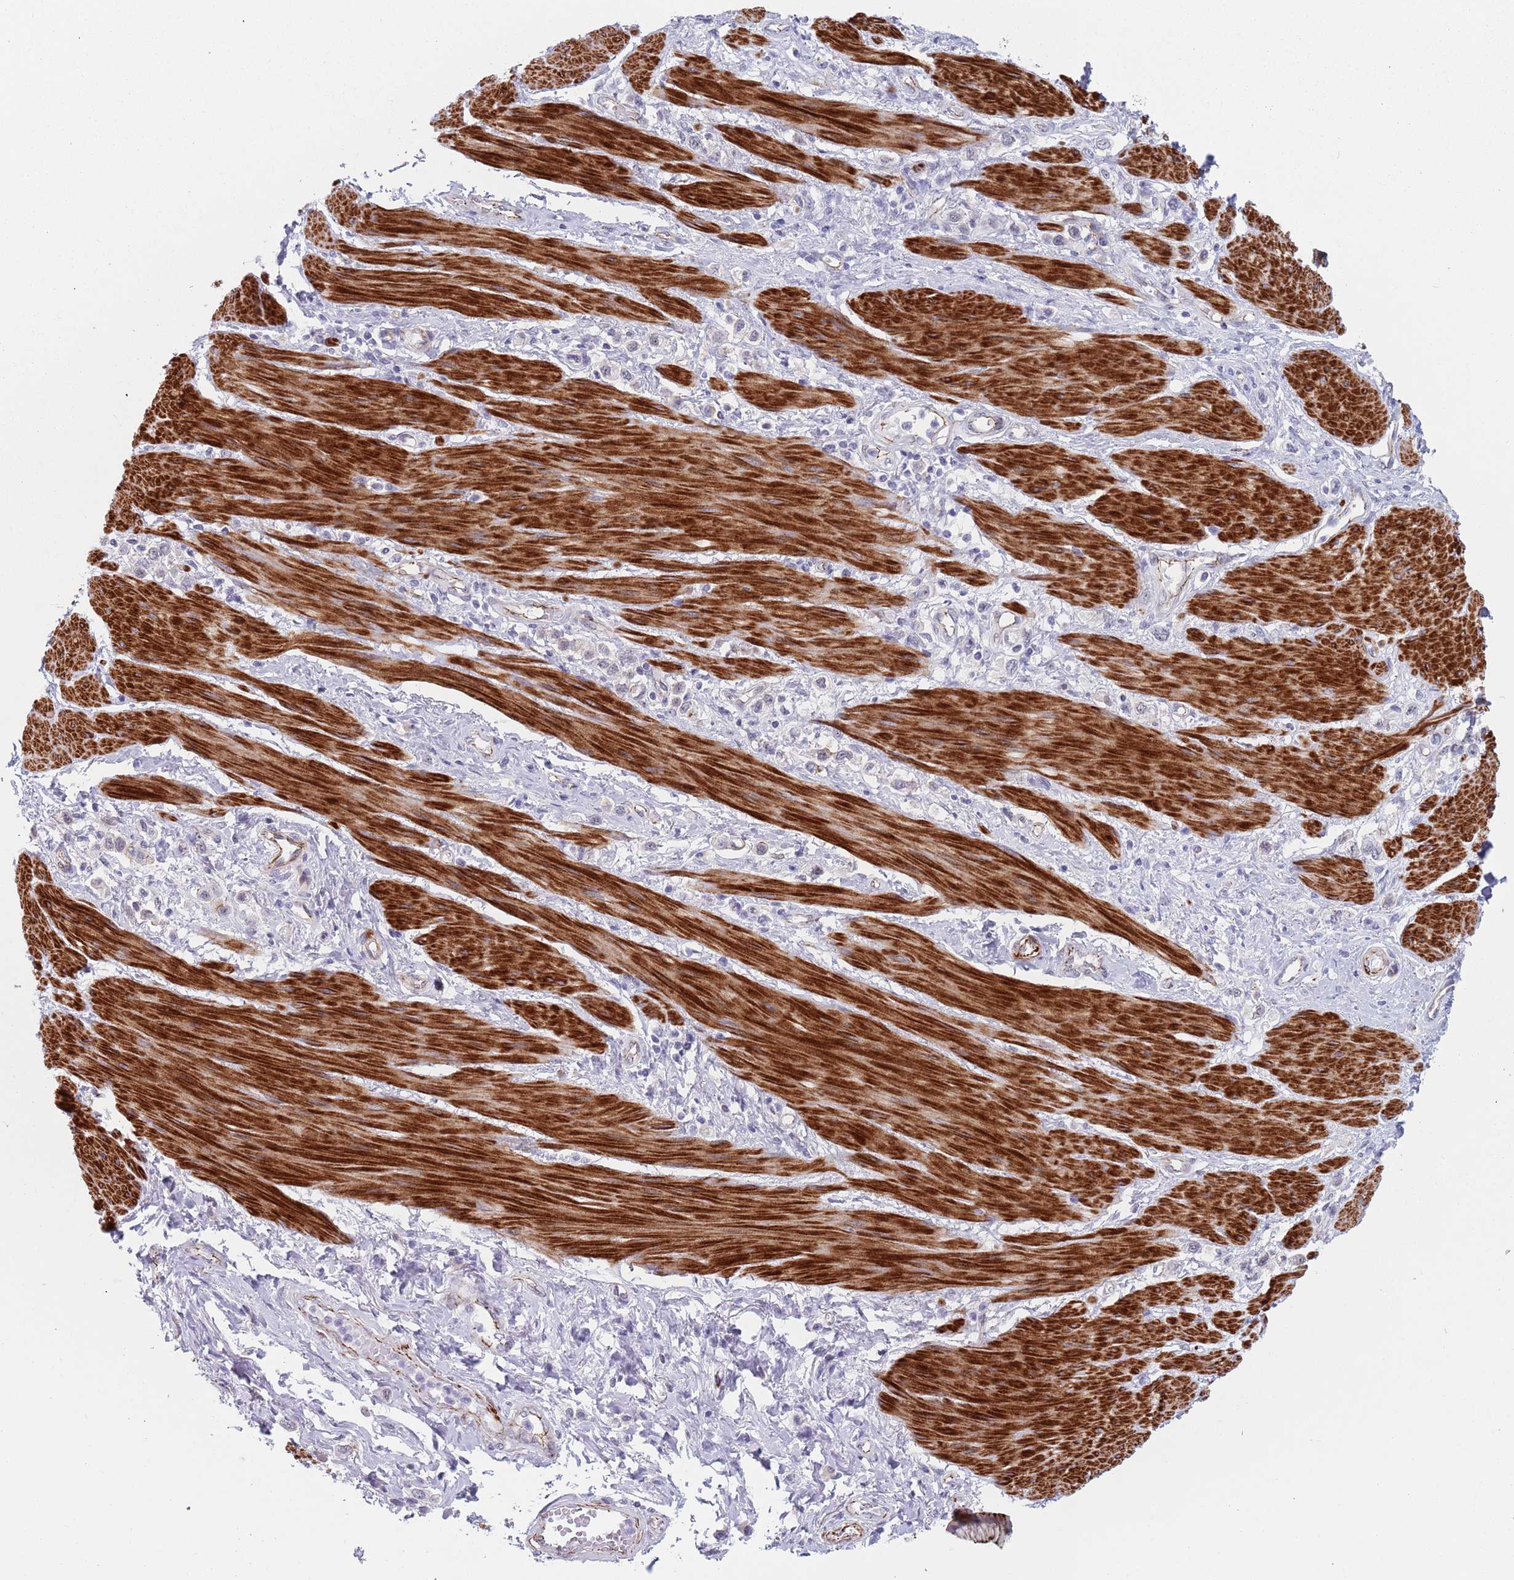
{"staining": {"intensity": "negative", "quantity": "none", "location": "none"}, "tissue": "stomach cancer", "cell_type": "Tumor cells", "image_type": "cancer", "snomed": [{"axis": "morphology", "description": "Adenocarcinoma, NOS"}, {"axis": "topography", "description": "Stomach"}], "caption": "Stomach adenocarcinoma was stained to show a protein in brown. There is no significant staining in tumor cells.", "gene": "OR5A2", "patient": {"sex": "female", "age": 65}}